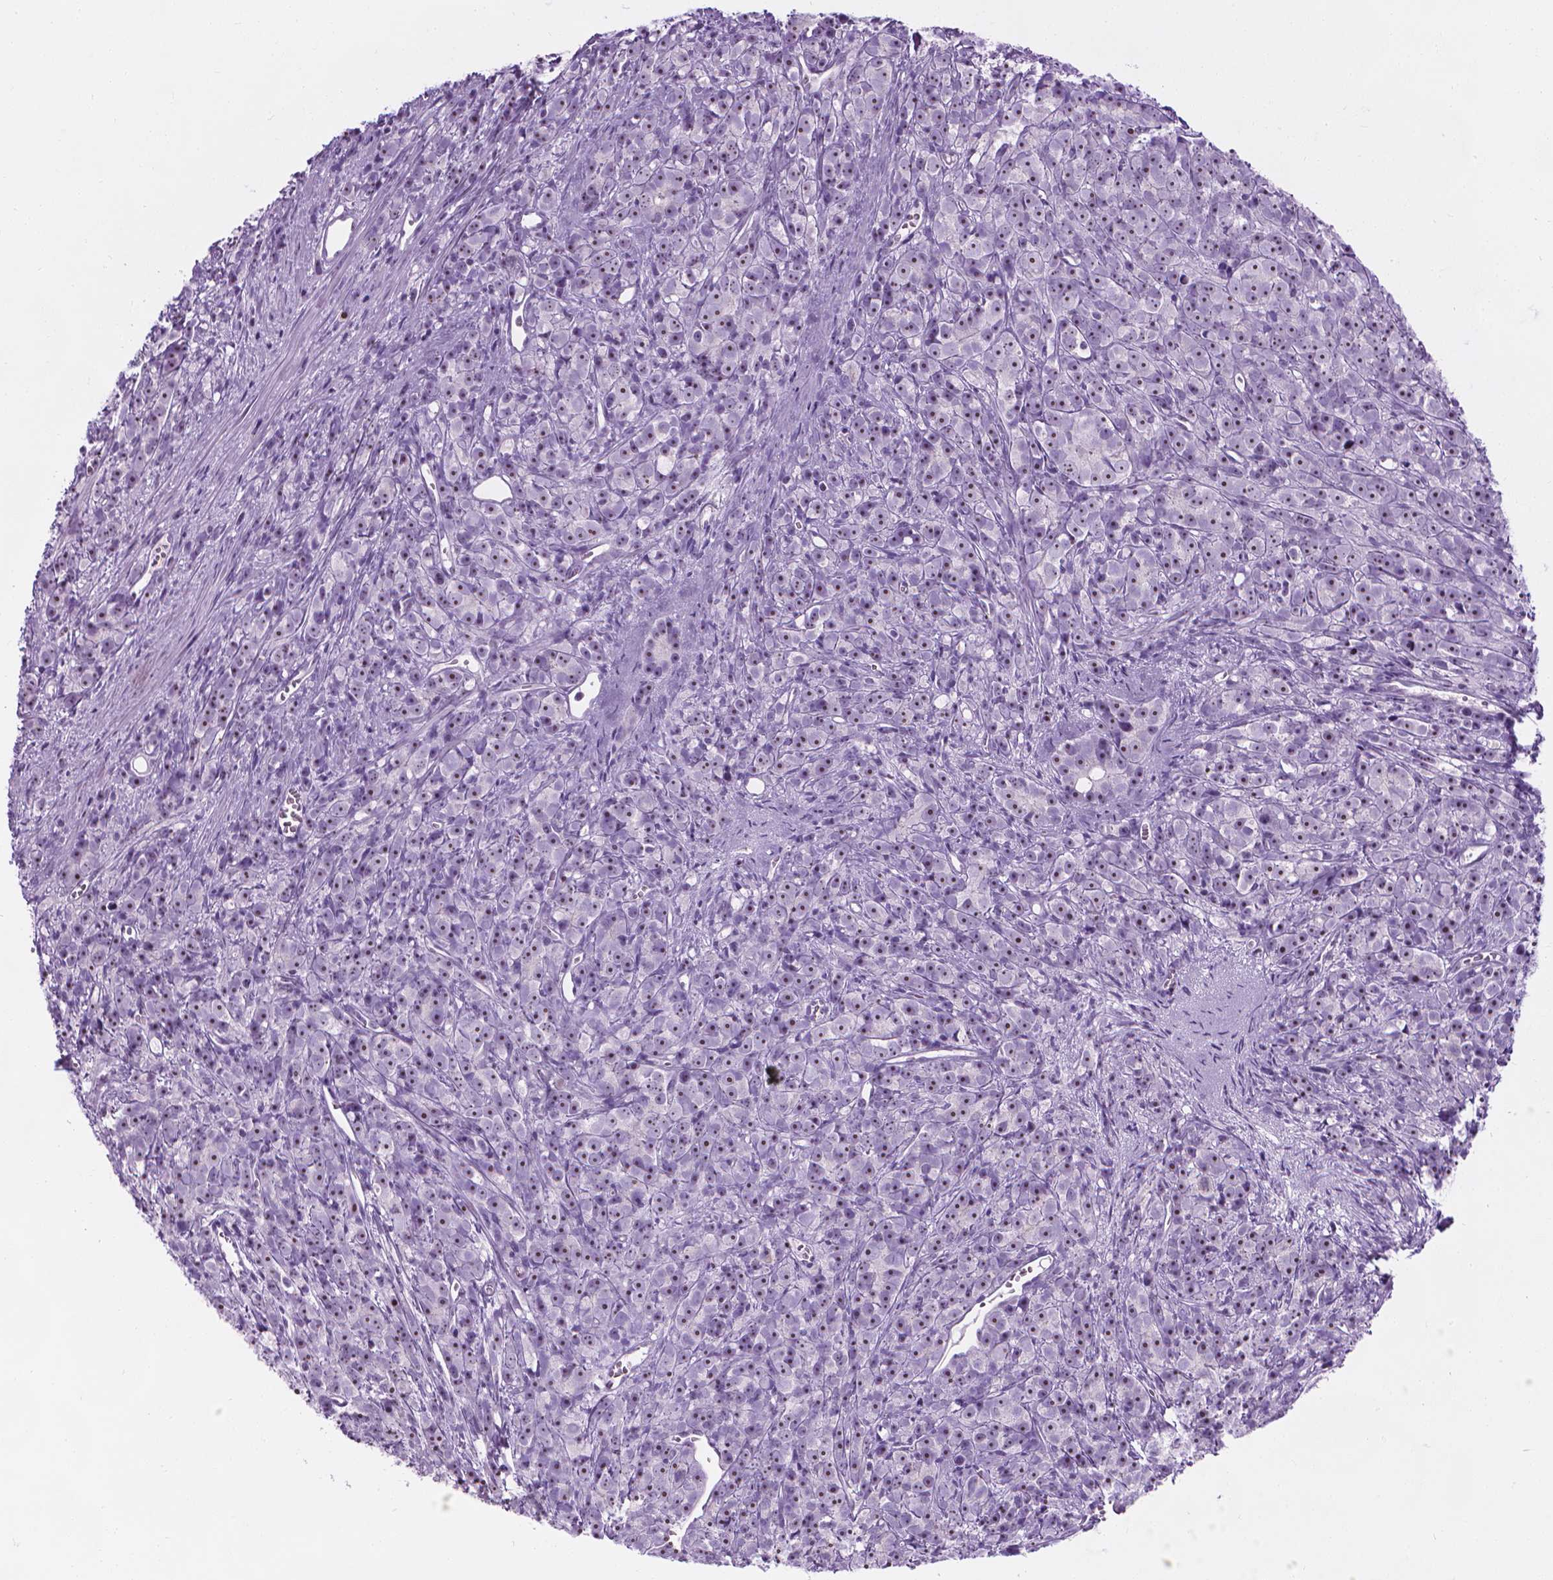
{"staining": {"intensity": "moderate", "quantity": ">75%", "location": "nuclear"}, "tissue": "prostate cancer", "cell_type": "Tumor cells", "image_type": "cancer", "snomed": [{"axis": "morphology", "description": "Adenocarcinoma, High grade"}, {"axis": "topography", "description": "Prostate"}], "caption": "An immunohistochemistry (IHC) histopathology image of tumor tissue is shown. Protein staining in brown highlights moderate nuclear positivity in prostate cancer (adenocarcinoma (high-grade)) within tumor cells.", "gene": "NOL7", "patient": {"sex": "male", "age": 77}}